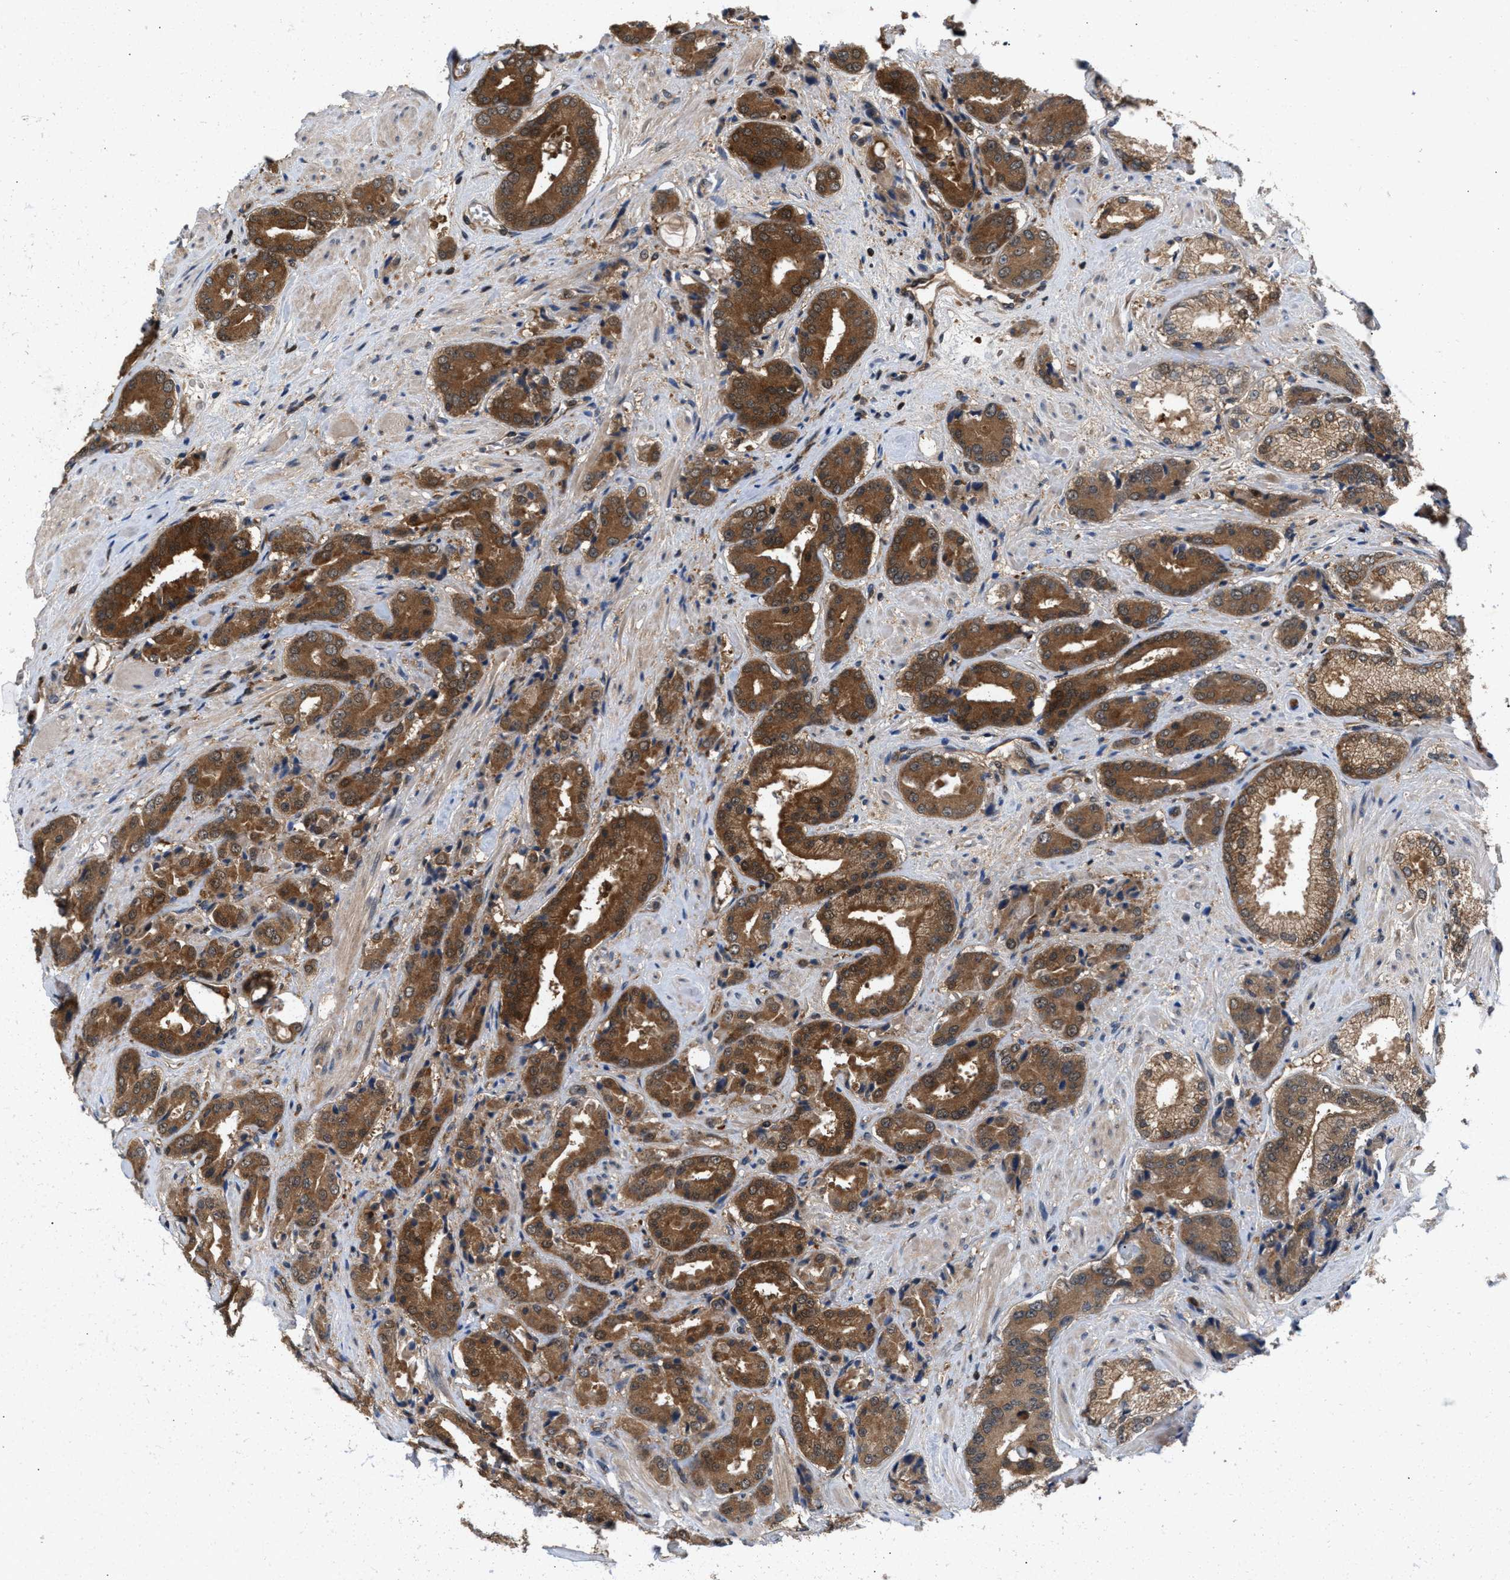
{"staining": {"intensity": "strong", "quantity": ">75%", "location": "cytoplasmic/membranous"}, "tissue": "prostate cancer", "cell_type": "Tumor cells", "image_type": "cancer", "snomed": [{"axis": "morphology", "description": "Adenocarcinoma, High grade"}, {"axis": "topography", "description": "Prostate"}], "caption": "Strong cytoplasmic/membranous staining for a protein is seen in approximately >75% of tumor cells of prostate cancer using immunohistochemistry (IHC).", "gene": "GLOD4", "patient": {"sex": "male", "age": 71}}